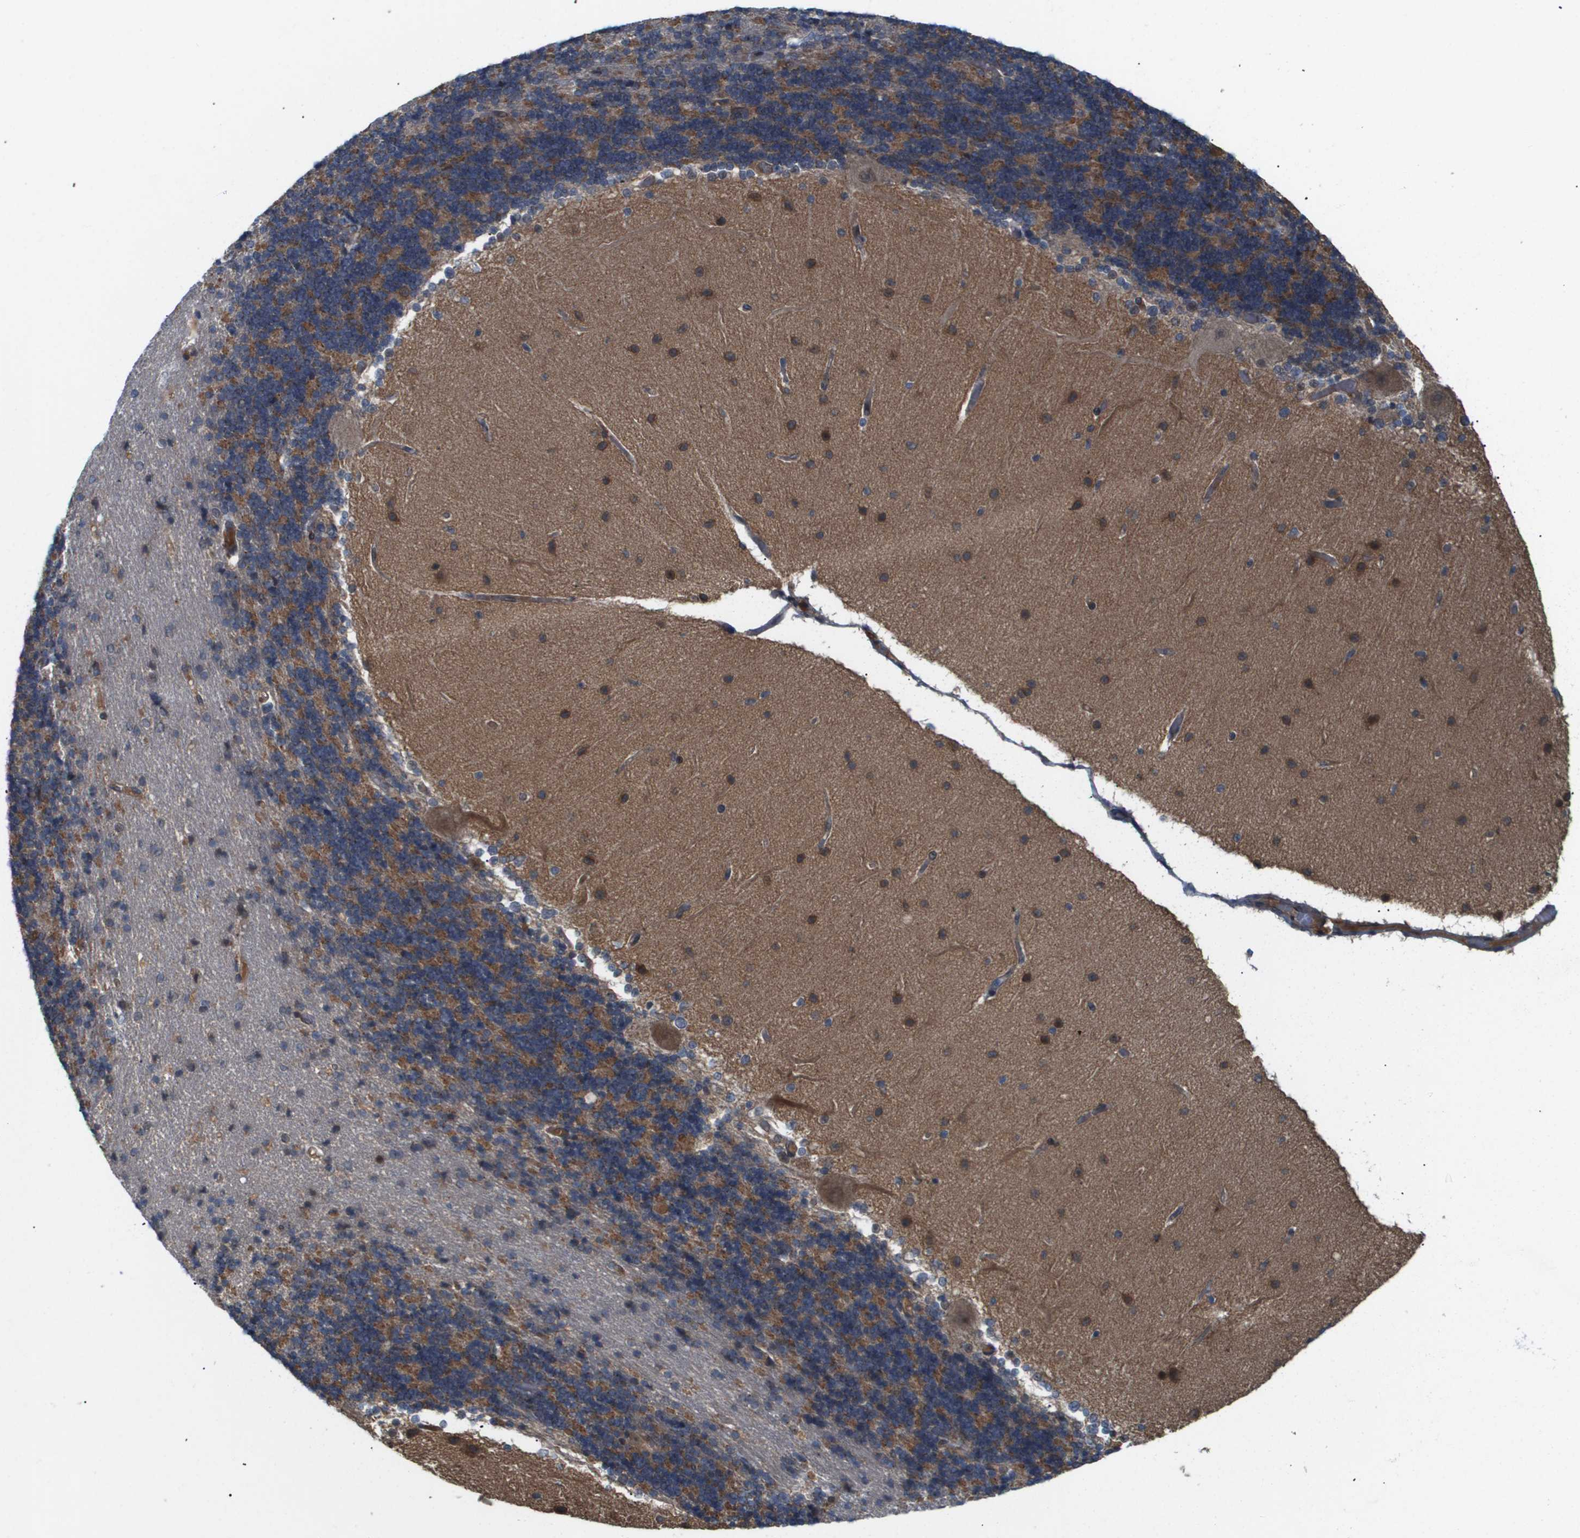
{"staining": {"intensity": "negative", "quantity": "none", "location": "none"}, "tissue": "cerebellum", "cell_type": "Cells in granular layer", "image_type": "normal", "snomed": [{"axis": "morphology", "description": "Normal tissue, NOS"}, {"axis": "topography", "description": "Cerebellum"}], "caption": "This histopathology image is of benign cerebellum stained with immunohistochemistry (IHC) to label a protein in brown with the nuclei are counter-stained blue. There is no expression in cells in granular layer.", "gene": "PDGFB", "patient": {"sex": "female", "age": 54}}